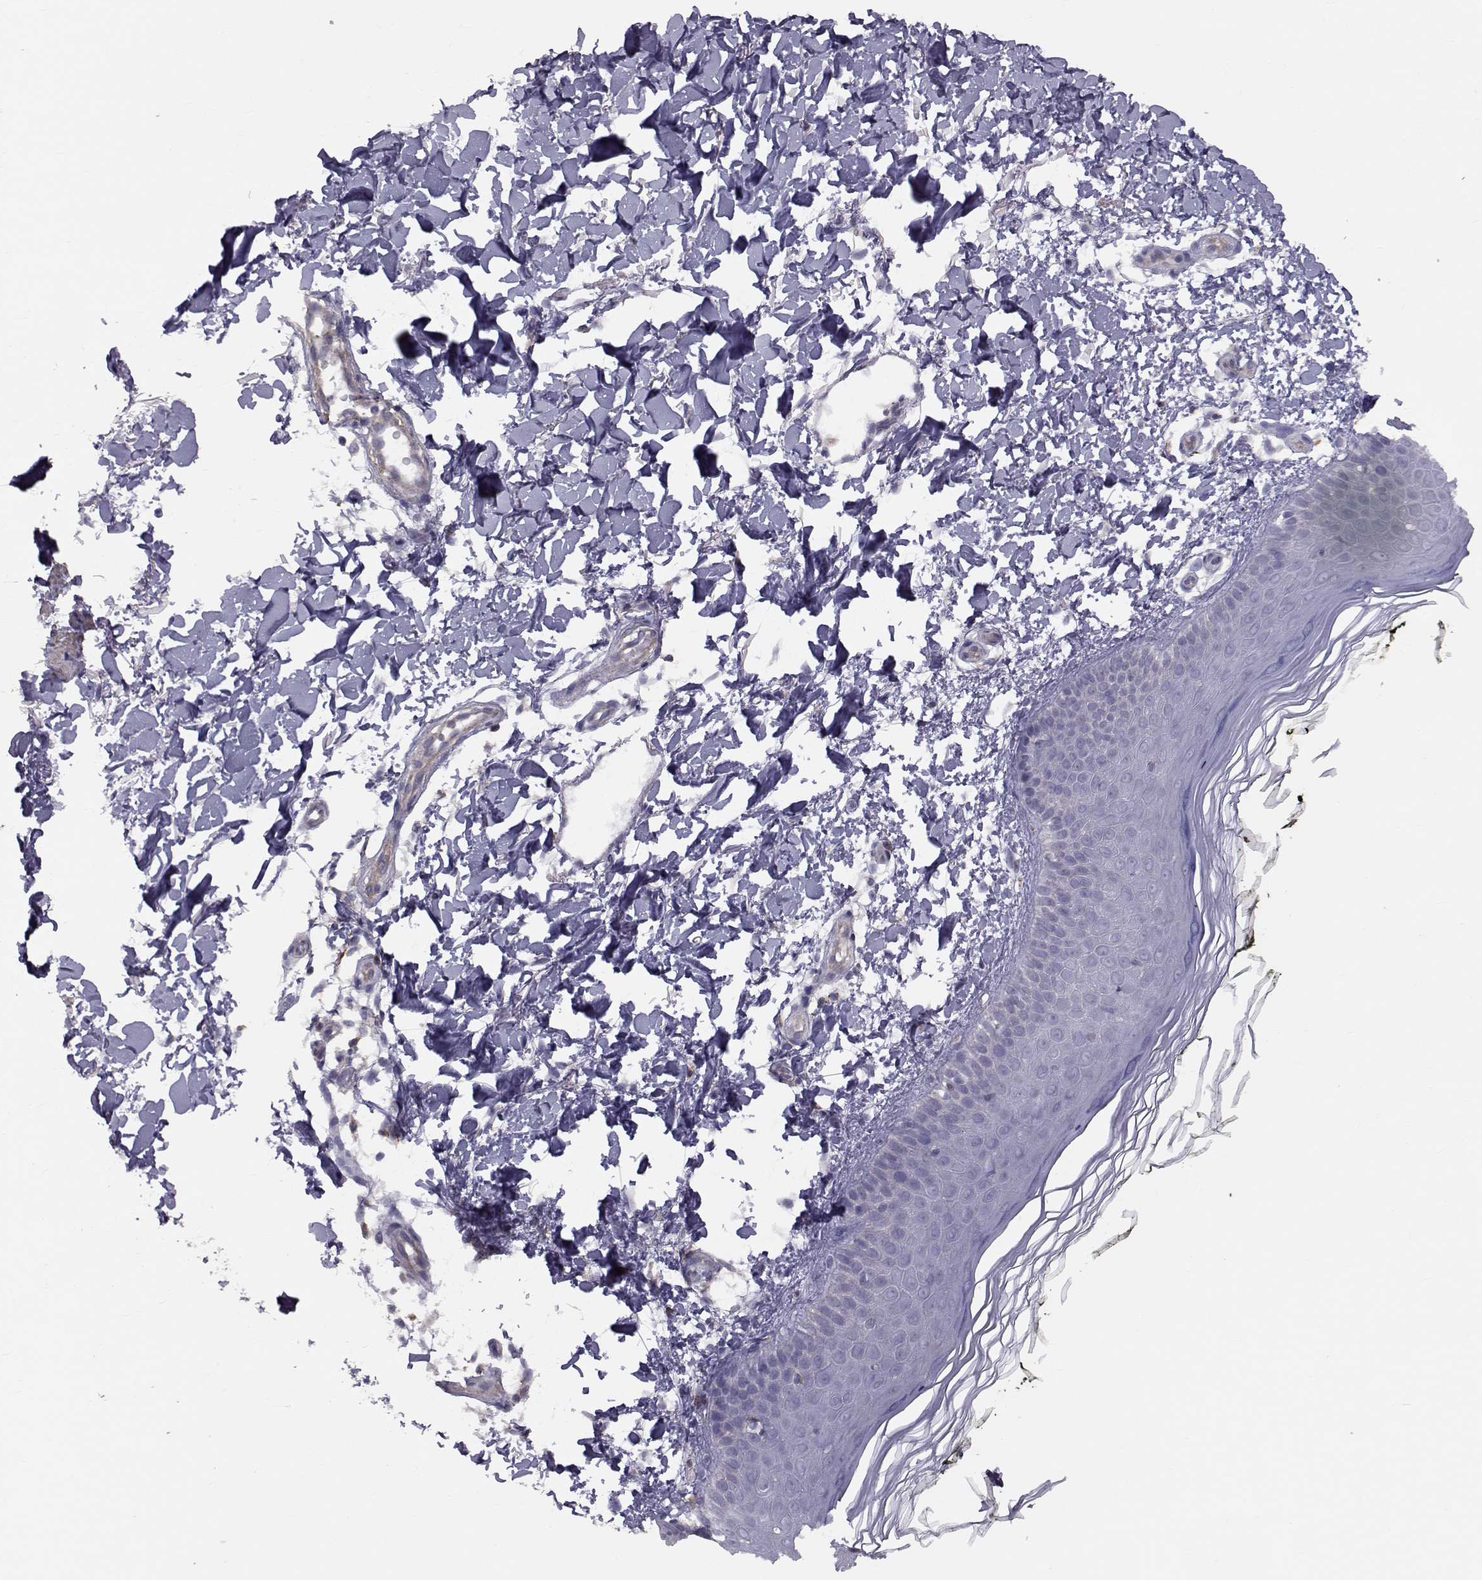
{"staining": {"intensity": "negative", "quantity": "none", "location": "none"}, "tissue": "skin", "cell_type": "Fibroblasts", "image_type": "normal", "snomed": [{"axis": "morphology", "description": "Normal tissue, NOS"}, {"axis": "topography", "description": "Skin"}], "caption": "Immunohistochemical staining of benign human skin exhibits no significant positivity in fibroblasts. (DAB (3,3'-diaminobenzidine) IHC visualized using brightfield microscopy, high magnification).", "gene": "GARIN3", "patient": {"sex": "female", "age": 62}}